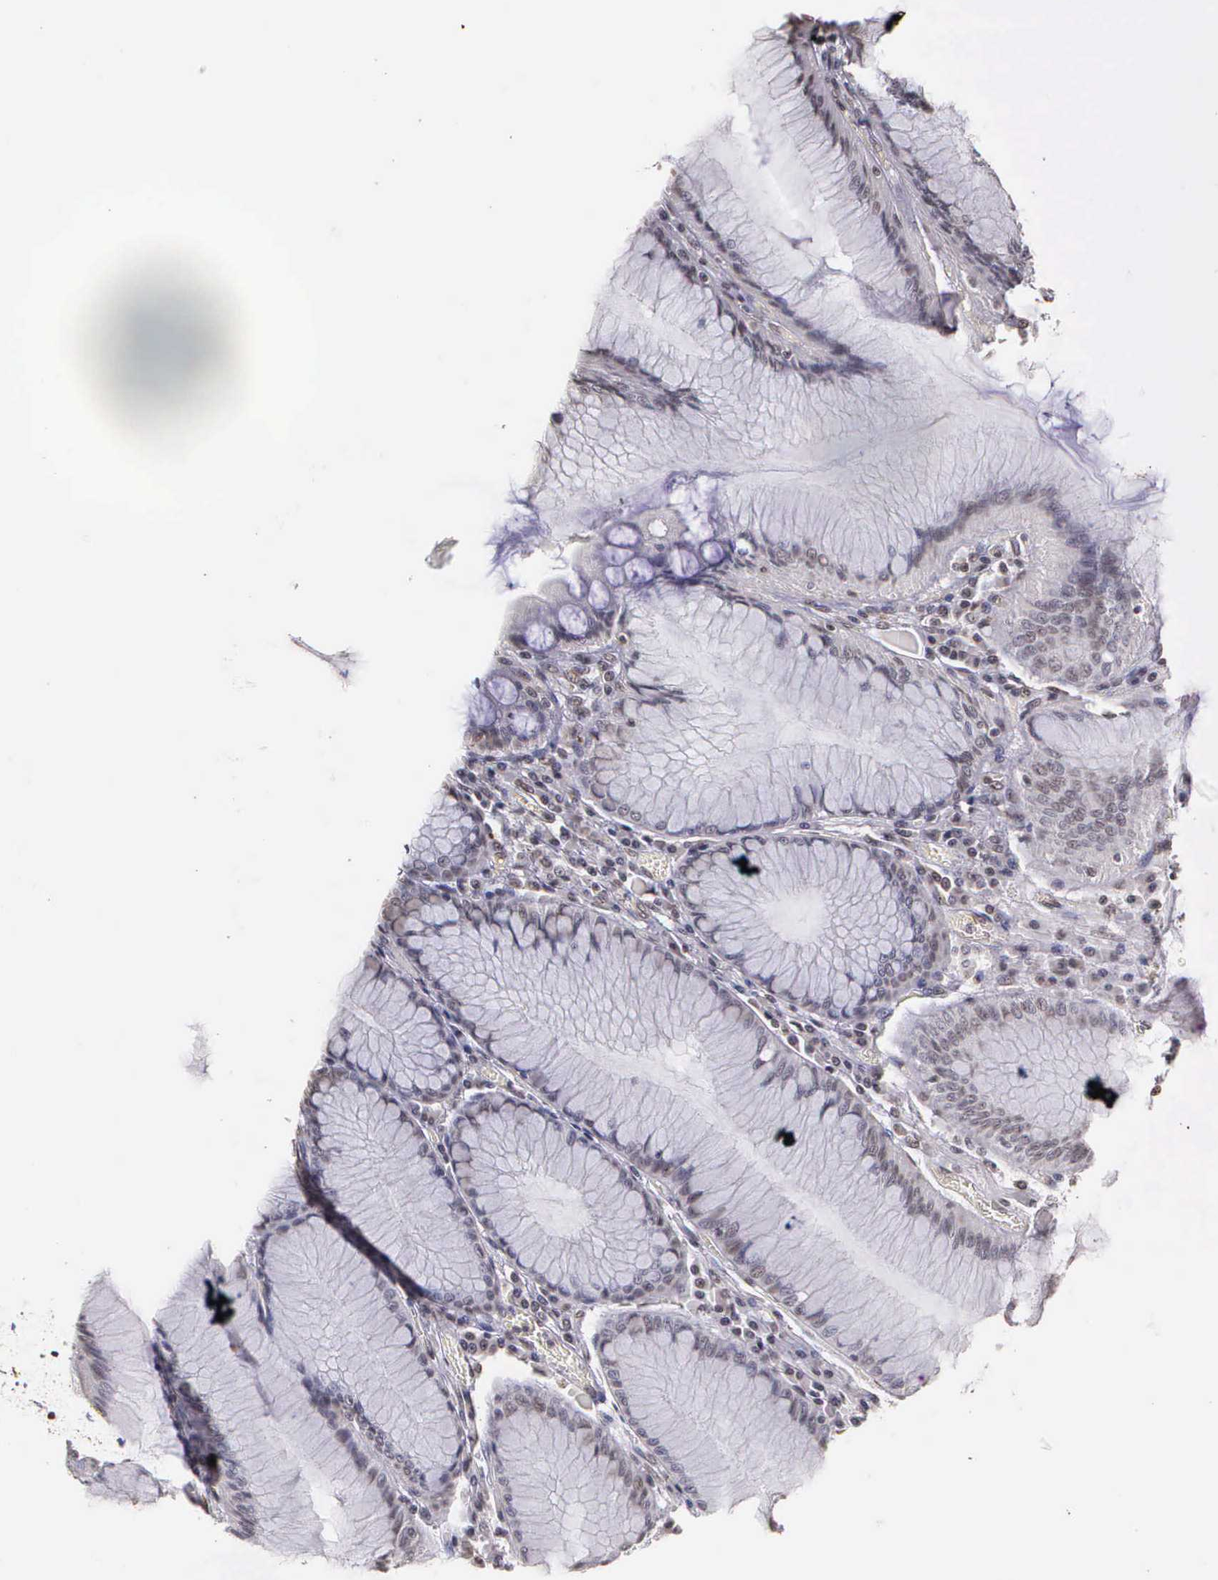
{"staining": {"intensity": "negative", "quantity": "none", "location": "none"}, "tissue": "stomach", "cell_type": "Glandular cells", "image_type": "normal", "snomed": [{"axis": "morphology", "description": "Normal tissue, NOS"}, {"axis": "topography", "description": "Stomach, lower"}], "caption": "Micrograph shows no protein staining in glandular cells of benign stomach.", "gene": "ARMCX5", "patient": {"sex": "female", "age": 93}}